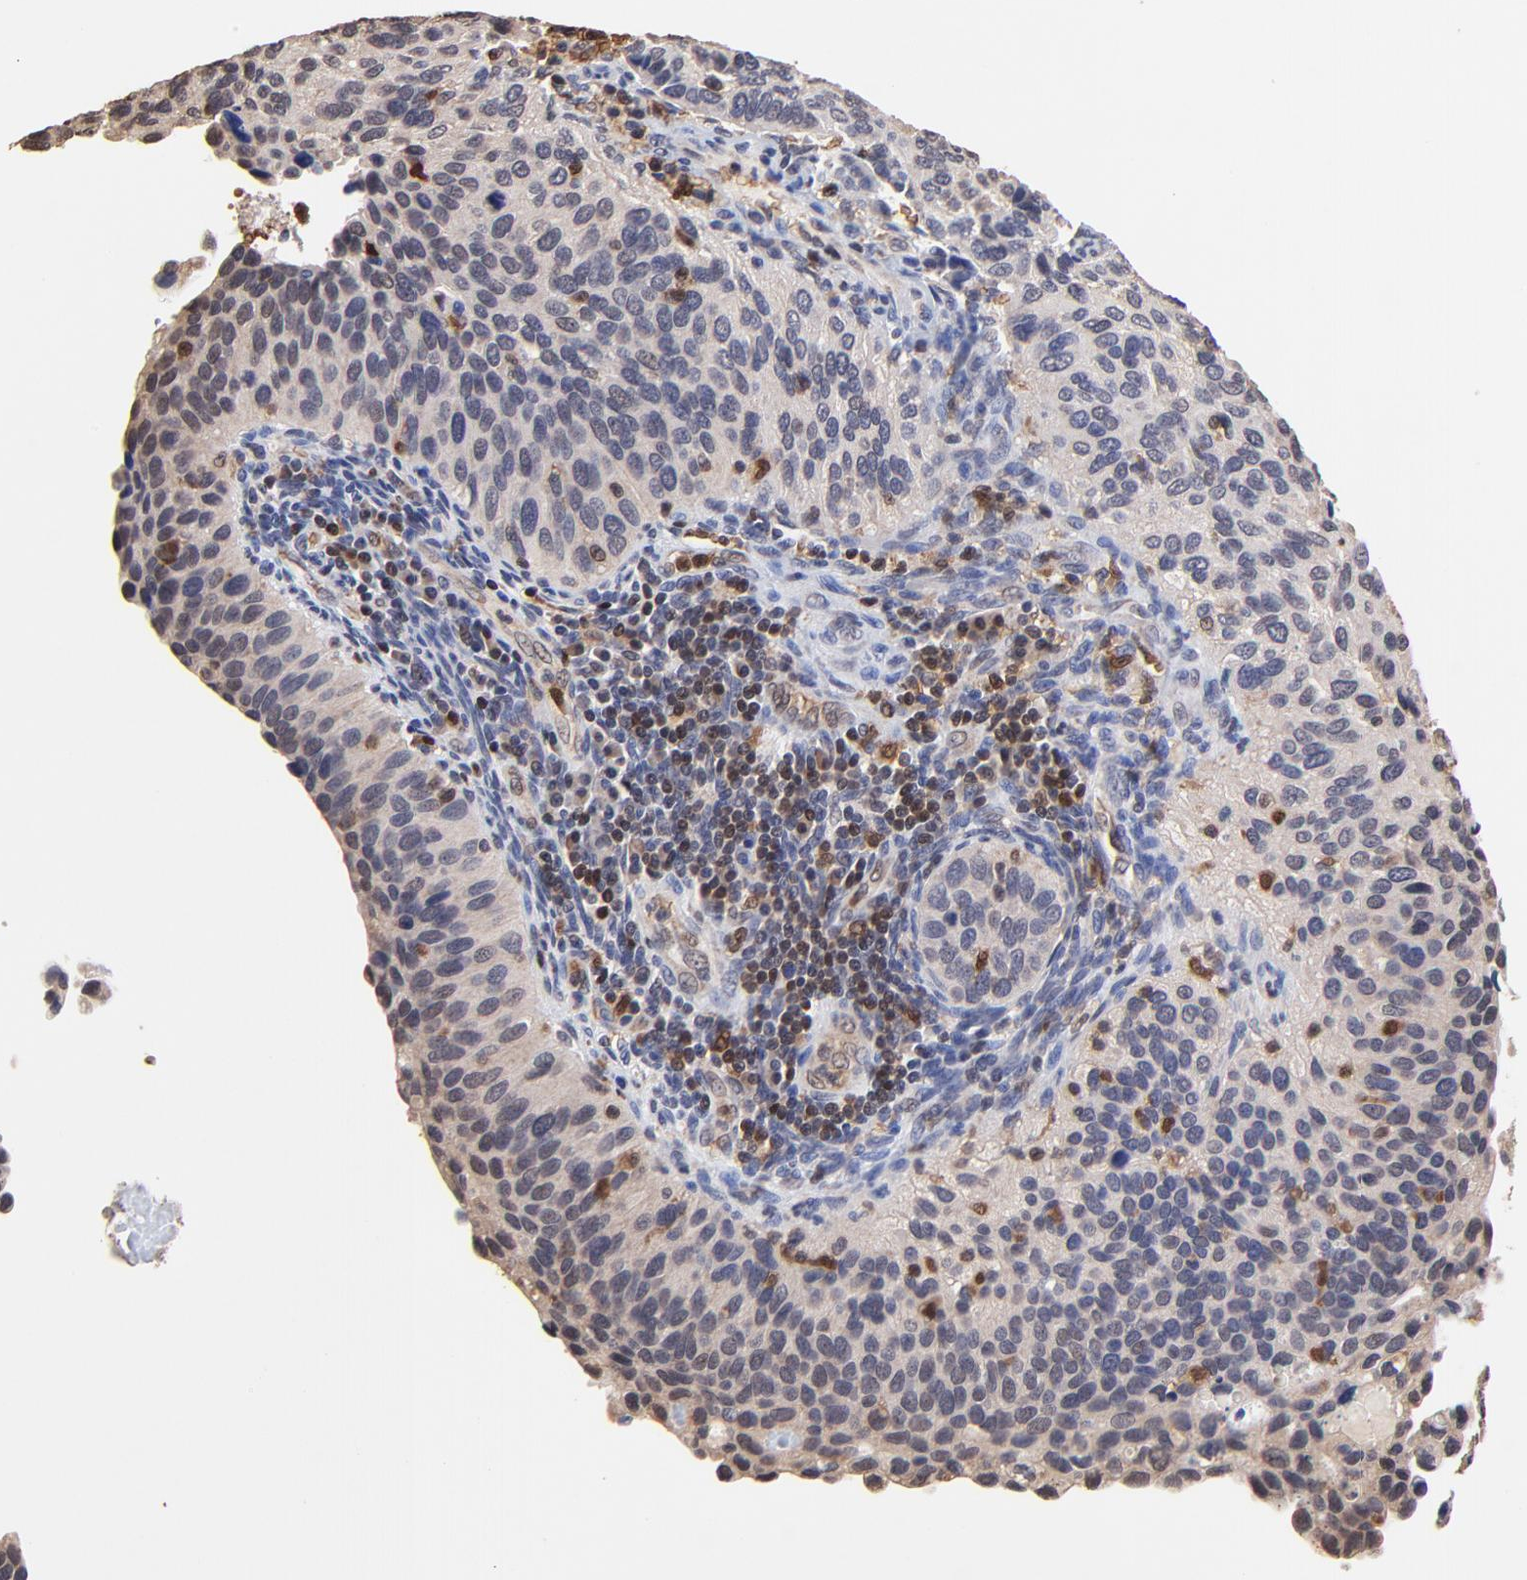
{"staining": {"intensity": "weak", "quantity": ">75%", "location": "cytoplasmic/membranous"}, "tissue": "cervical cancer", "cell_type": "Tumor cells", "image_type": "cancer", "snomed": [{"axis": "morphology", "description": "Adenocarcinoma, NOS"}, {"axis": "topography", "description": "Cervix"}], "caption": "Immunohistochemistry (IHC) (DAB (3,3'-diaminobenzidine)) staining of cervical adenocarcinoma demonstrates weak cytoplasmic/membranous protein expression in about >75% of tumor cells.", "gene": "CASP1", "patient": {"sex": "female", "age": 29}}